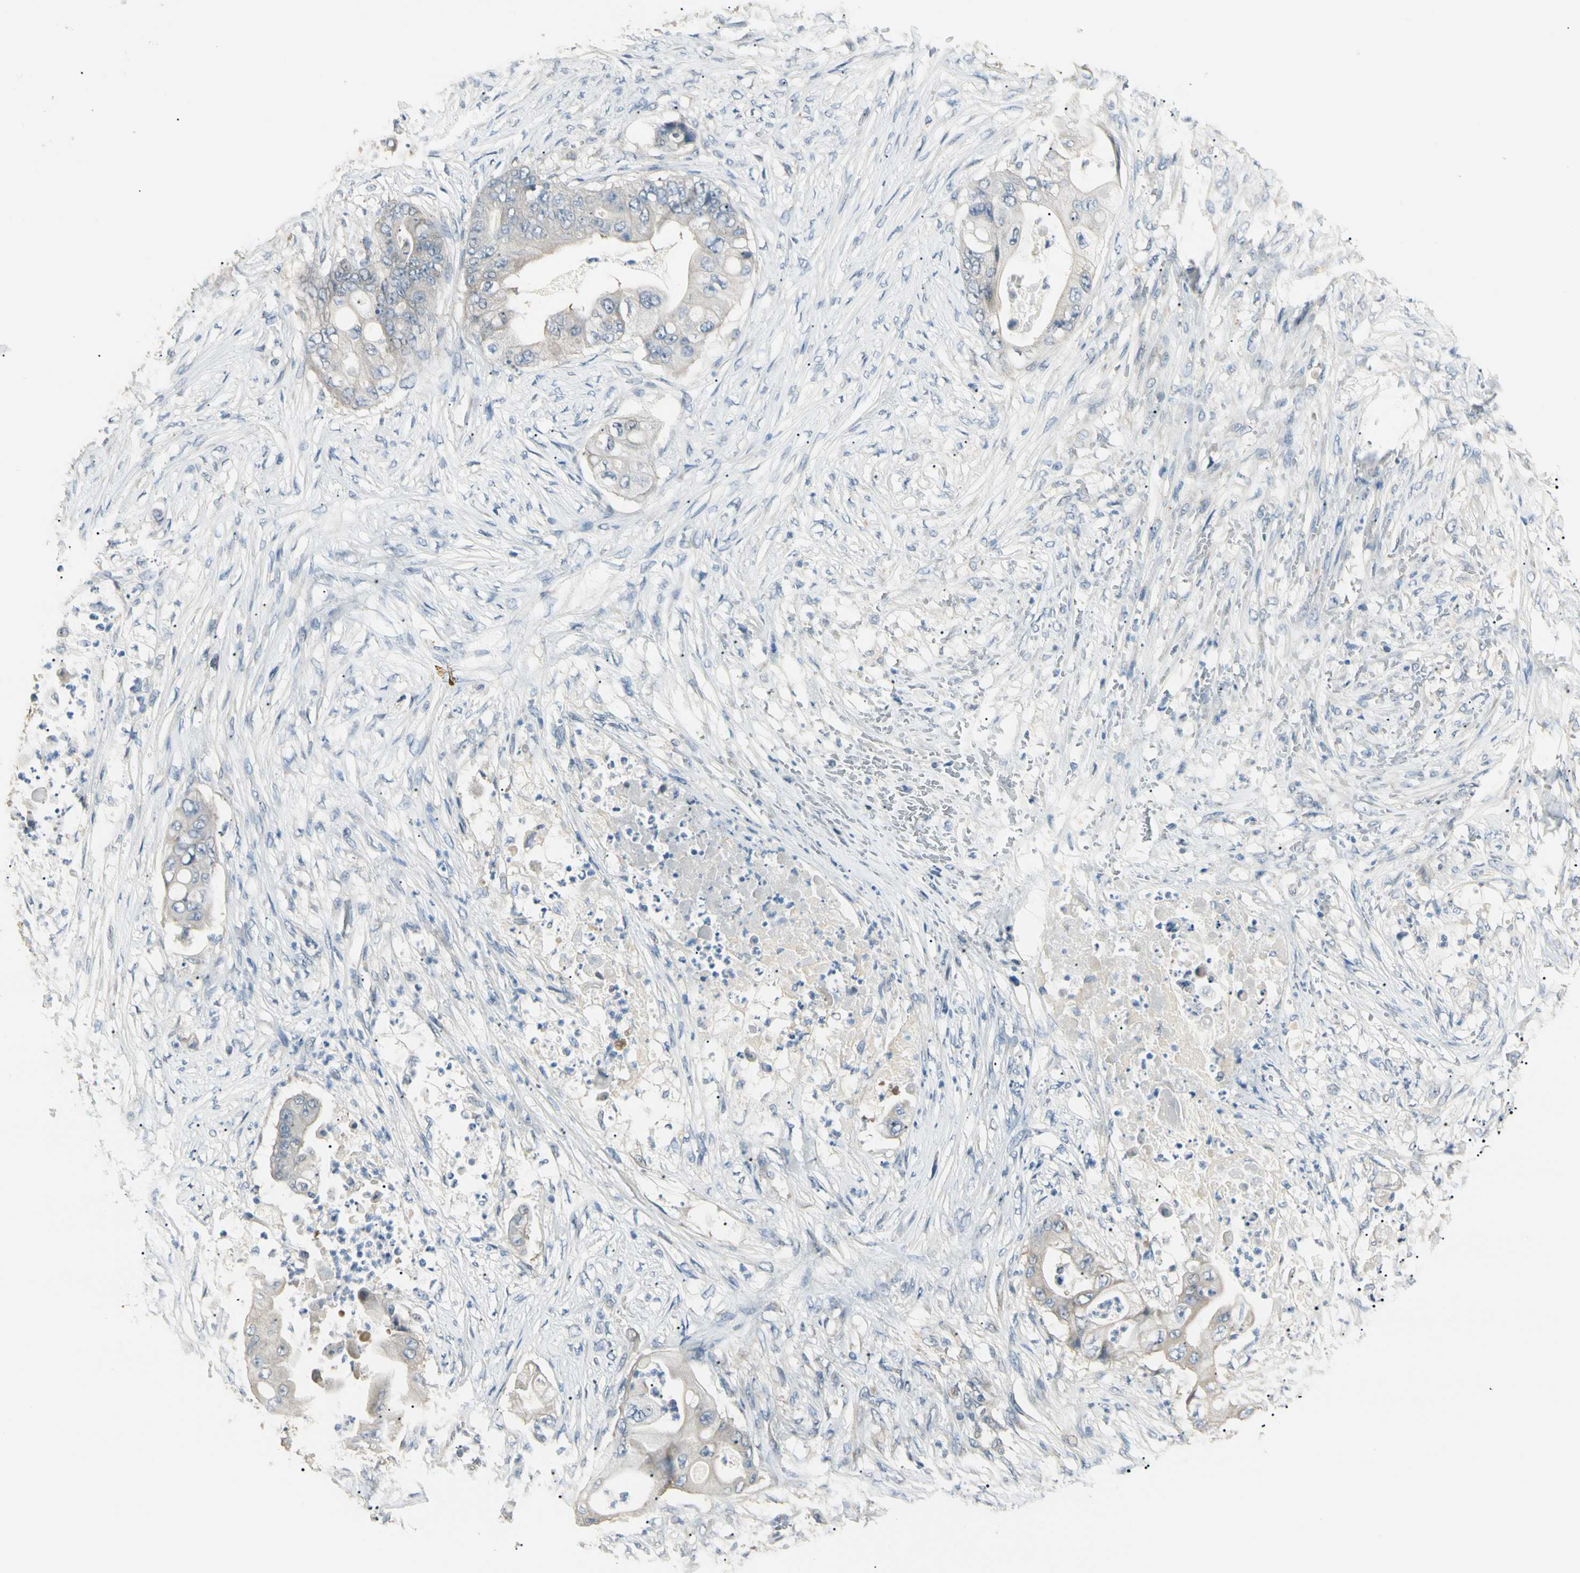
{"staining": {"intensity": "weak", "quantity": "<25%", "location": "cytoplasmic/membranous"}, "tissue": "stomach cancer", "cell_type": "Tumor cells", "image_type": "cancer", "snomed": [{"axis": "morphology", "description": "Adenocarcinoma, NOS"}, {"axis": "topography", "description": "Stomach"}], "caption": "Photomicrograph shows no protein positivity in tumor cells of stomach cancer (adenocarcinoma) tissue. (IHC, brightfield microscopy, high magnification).", "gene": "GNE", "patient": {"sex": "female", "age": 73}}